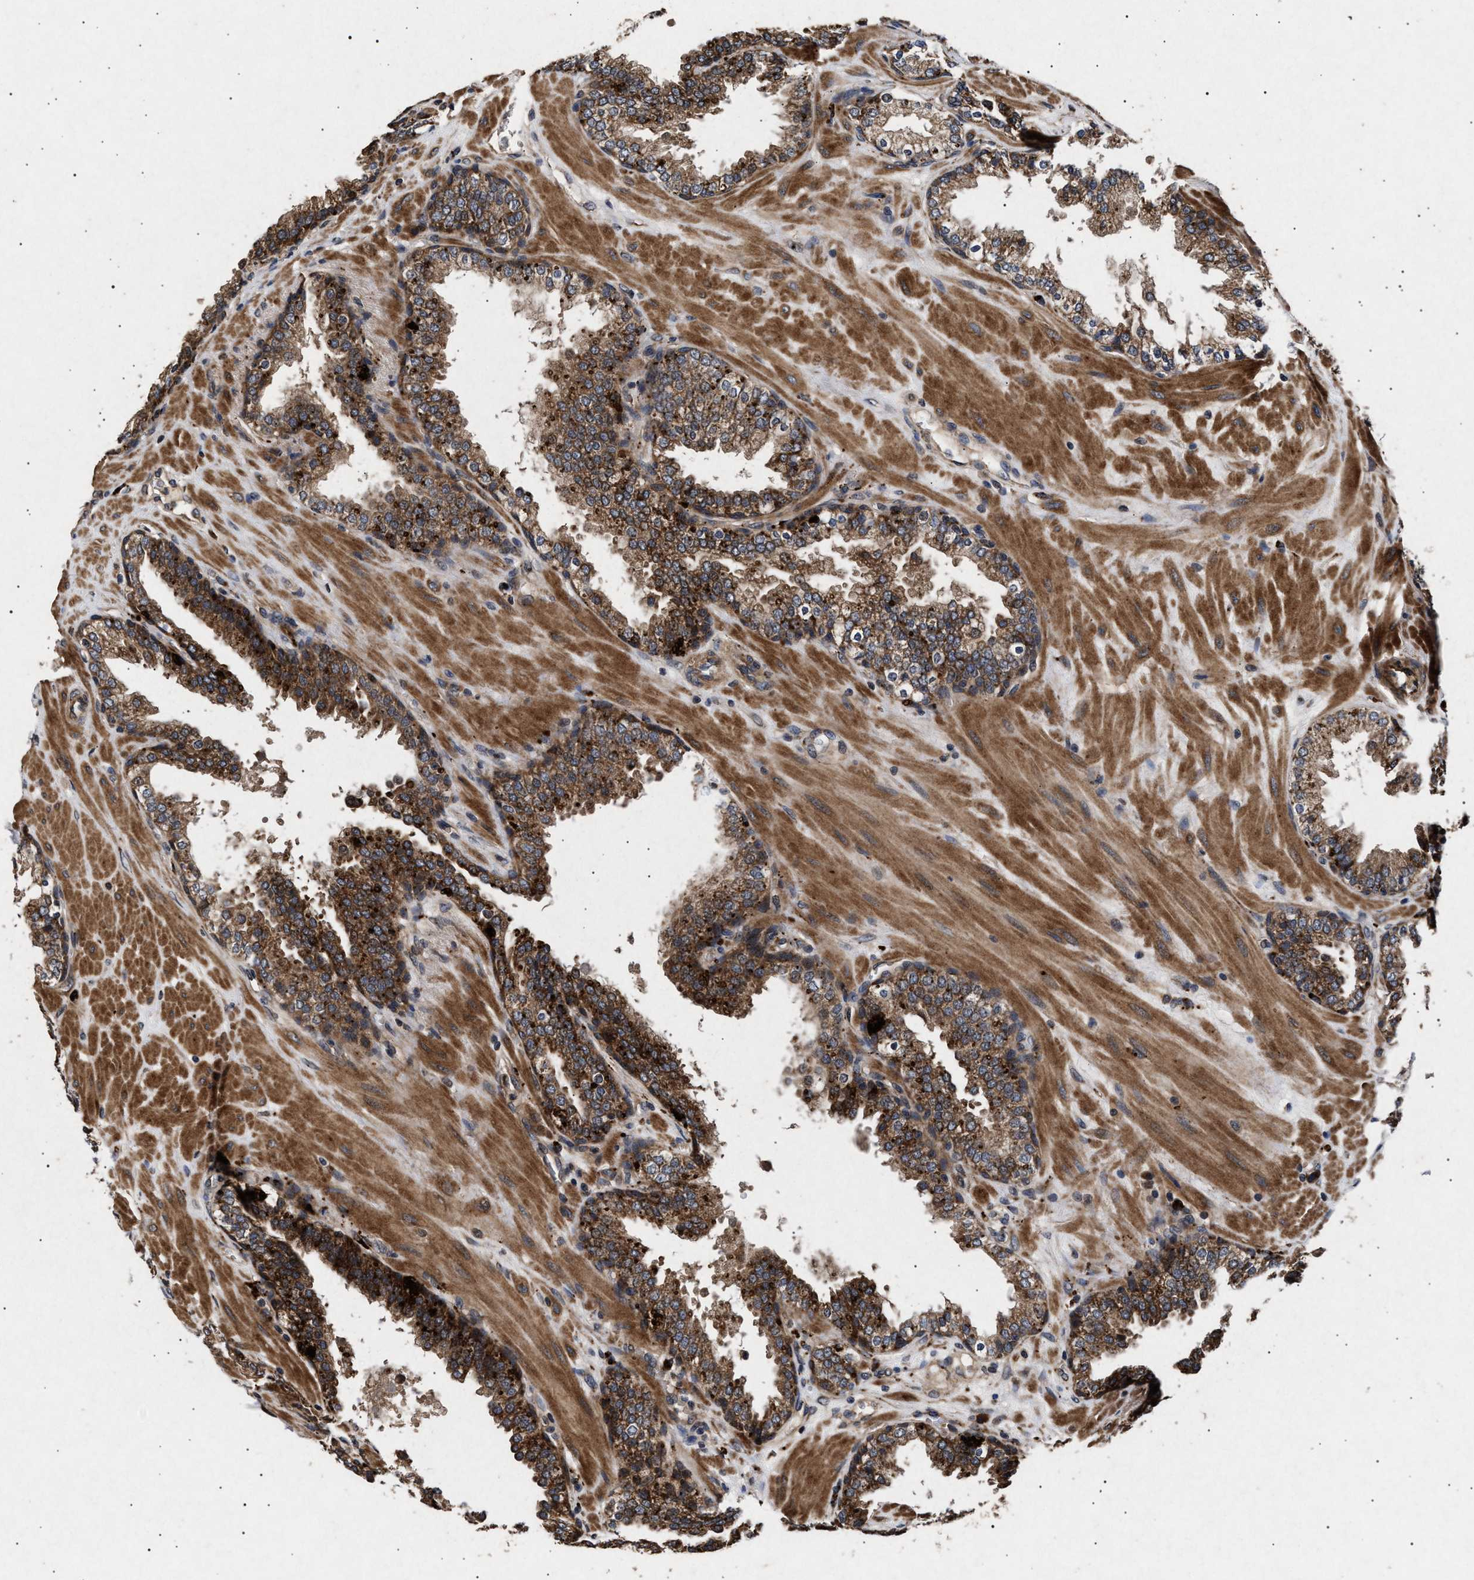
{"staining": {"intensity": "moderate", "quantity": ">75%", "location": "cytoplasmic/membranous"}, "tissue": "prostate", "cell_type": "Glandular cells", "image_type": "normal", "snomed": [{"axis": "morphology", "description": "Normal tissue, NOS"}, {"axis": "topography", "description": "Prostate"}], "caption": "Prostate was stained to show a protein in brown. There is medium levels of moderate cytoplasmic/membranous positivity in about >75% of glandular cells. (IHC, brightfield microscopy, high magnification).", "gene": "ITGB5", "patient": {"sex": "male", "age": 51}}